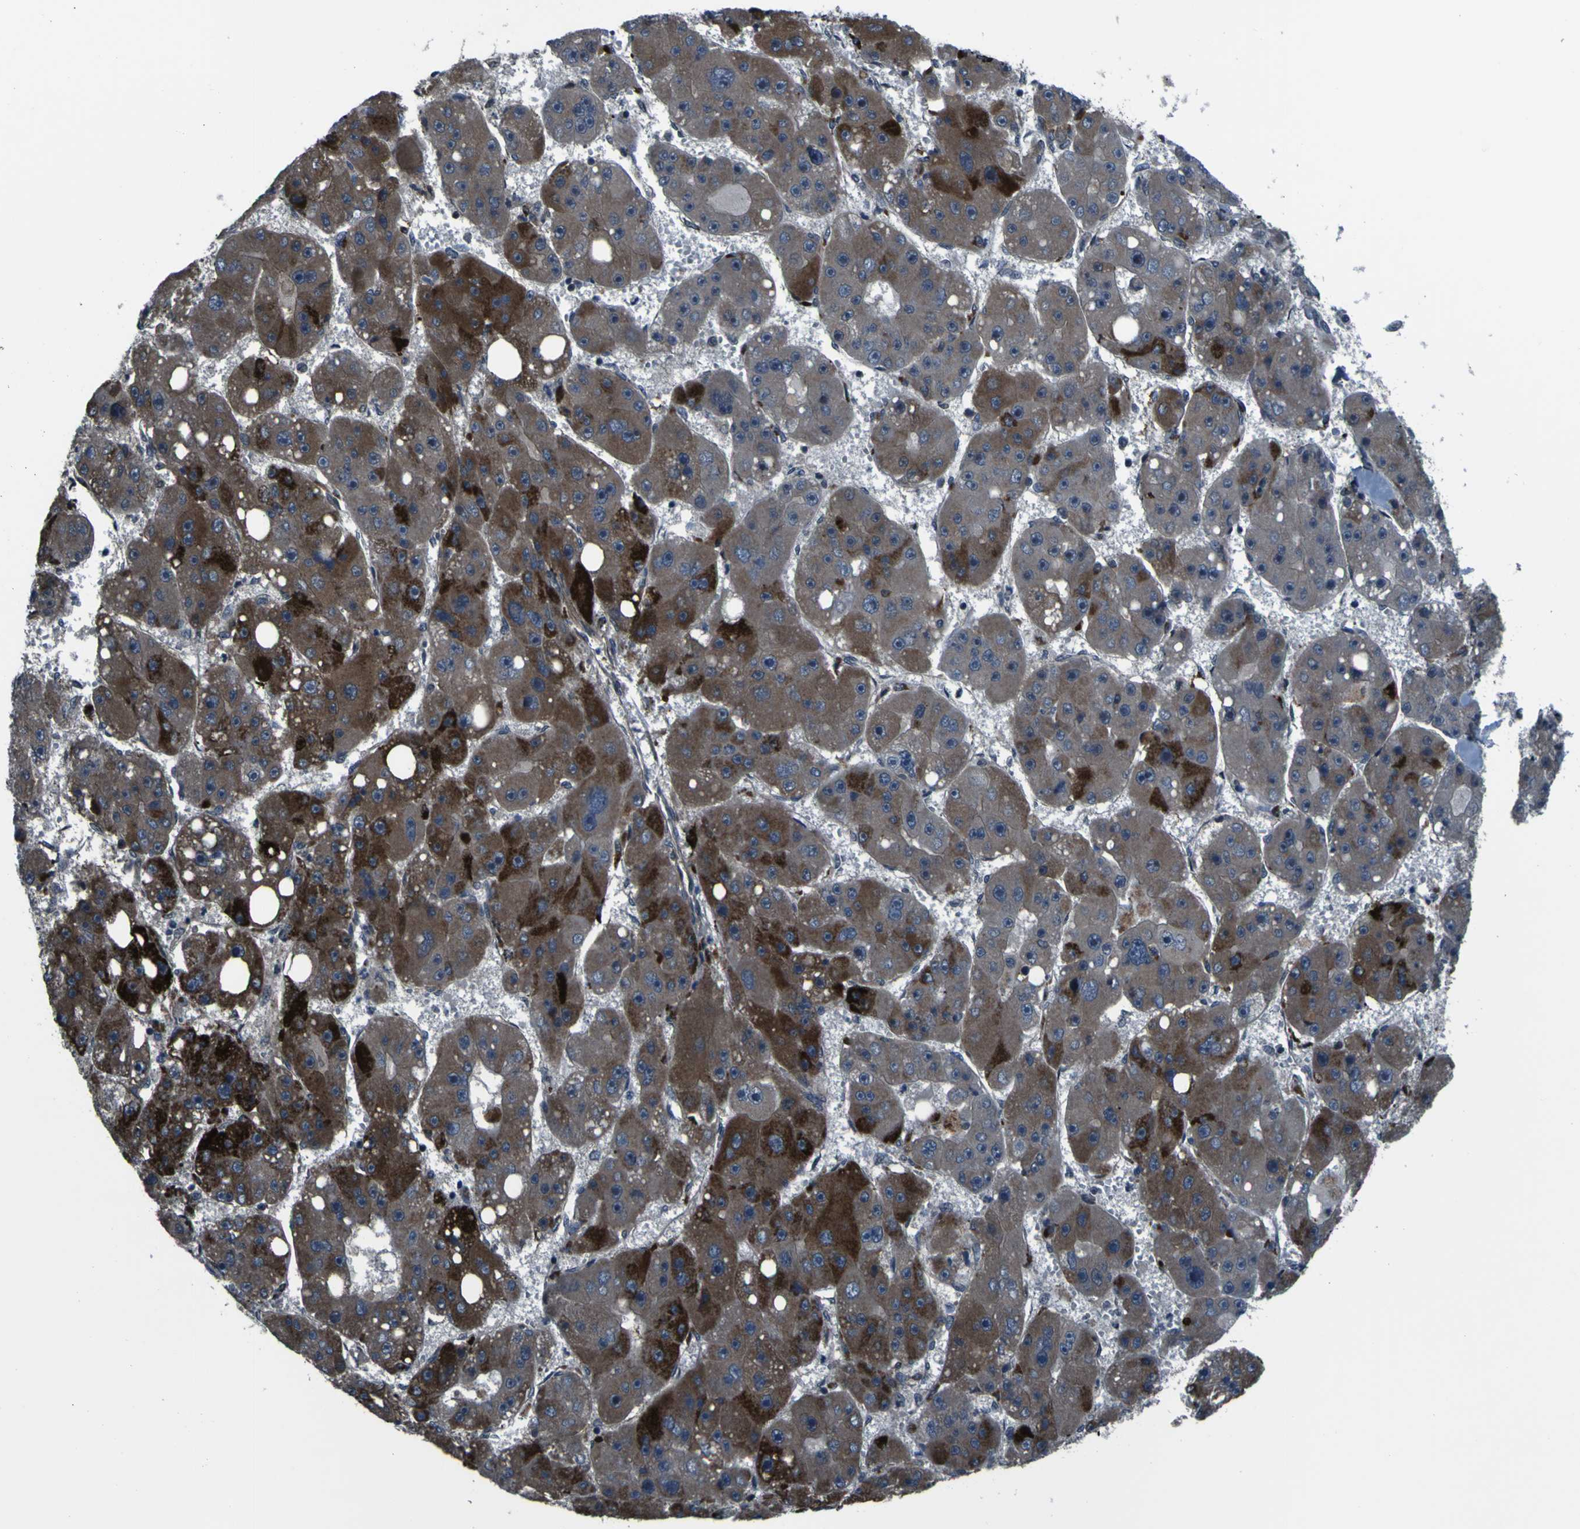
{"staining": {"intensity": "strong", "quantity": ">75%", "location": "cytoplasmic/membranous"}, "tissue": "liver cancer", "cell_type": "Tumor cells", "image_type": "cancer", "snomed": [{"axis": "morphology", "description": "Carcinoma, Hepatocellular, NOS"}, {"axis": "topography", "description": "Liver"}], "caption": "Immunohistochemistry (IHC) photomicrograph of neoplastic tissue: liver hepatocellular carcinoma stained using IHC displays high levels of strong protein expression localized specifically in the cytoplasmic/membranous of tumor cells, appearing as a cytoplasmic/membranous brown color.", "gene": "OSTM1", "patient": {"sex": "female", "age": 61}}